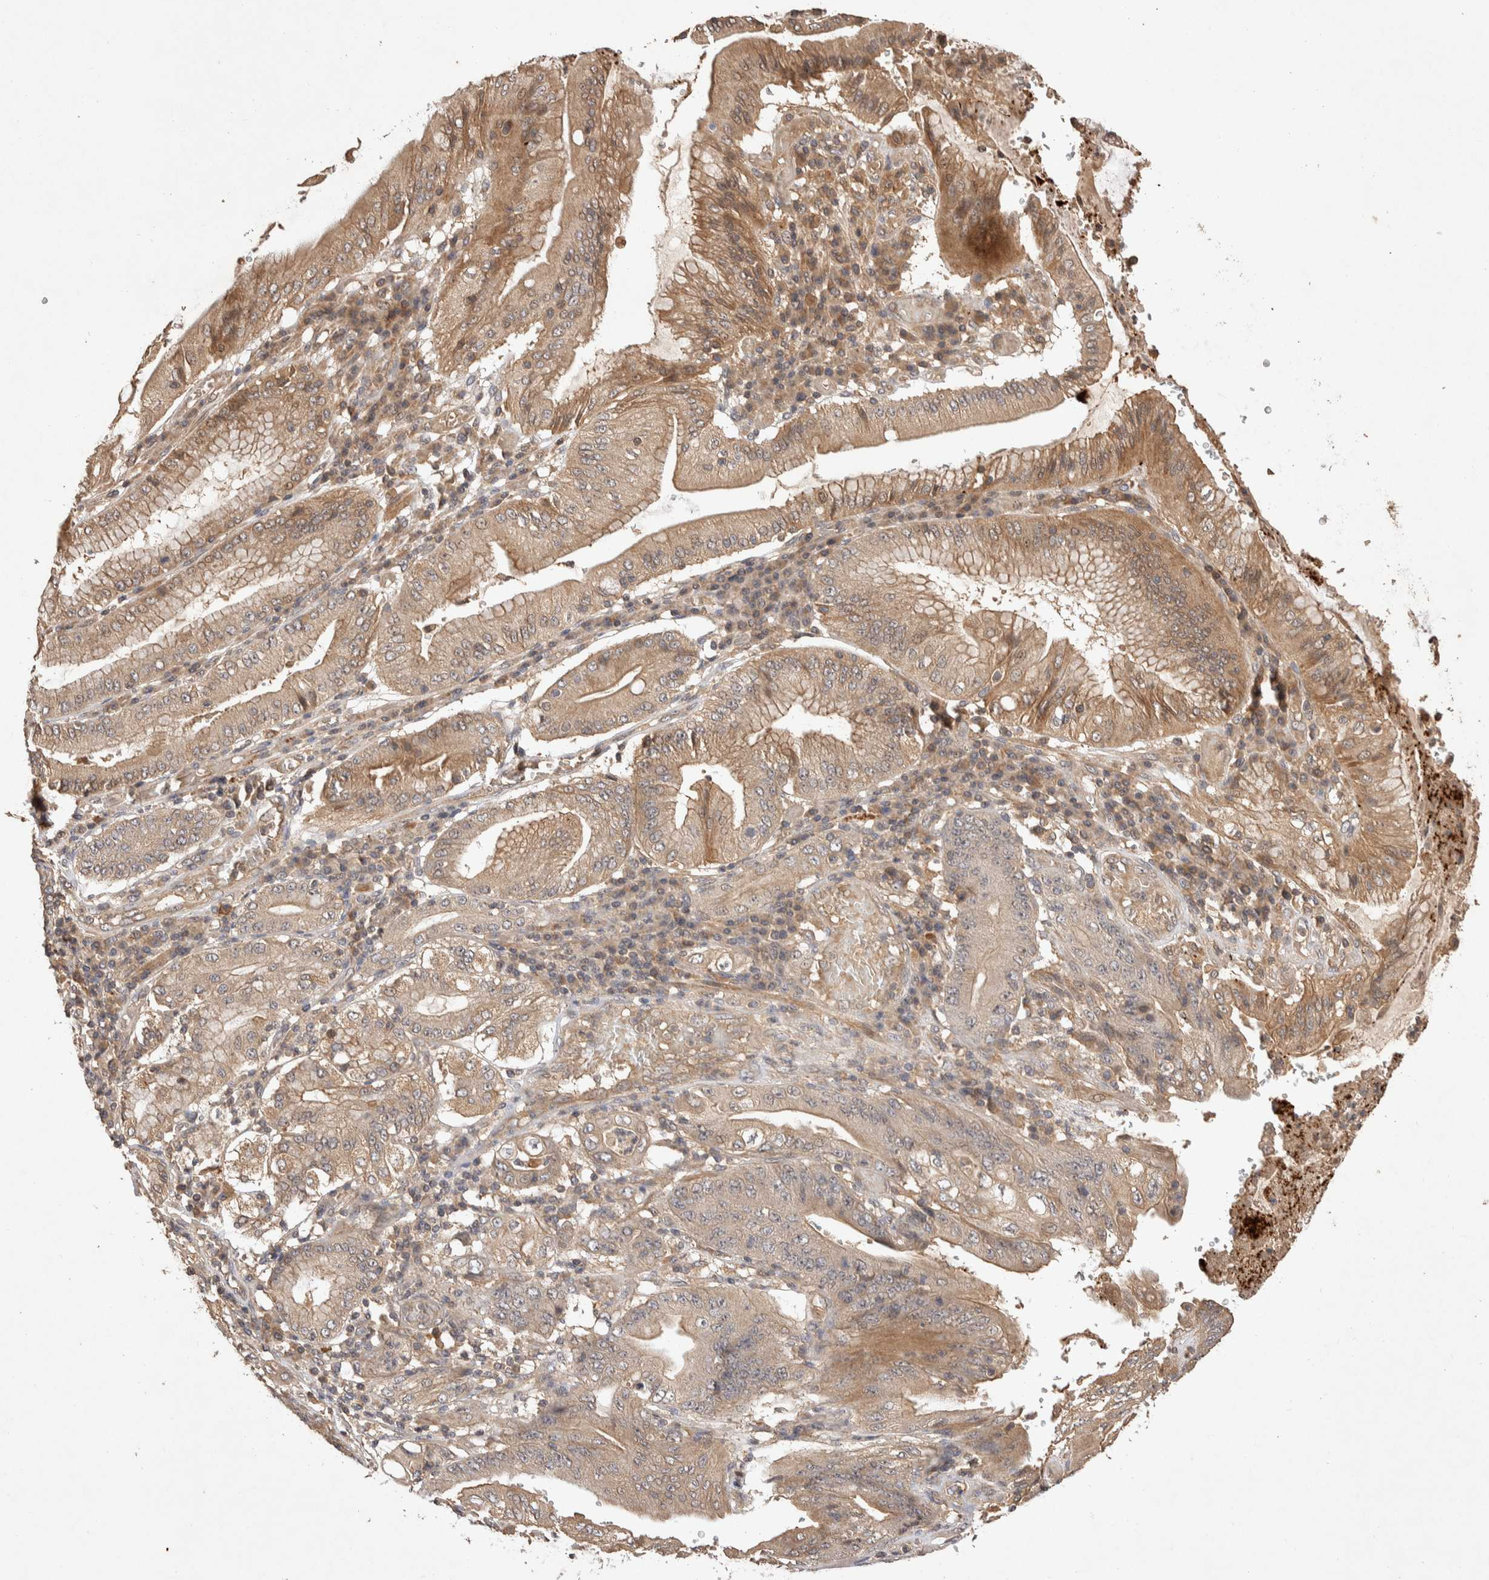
{"staining": {"intensity": "moderate", "quantity": ">75%", "location": "cytoplasmic/membranous"}, "tissue": "stomach cancer", "cell_type": "Tumor cells", "image_type": "cancer", "snomed": [{"axis": "morphology", "description": "Adenocarcinoma, NOS"}, {"axis": "topography", "description": "Stomach"}], "caption": "This photomicrograph shows immunohistochemistry (IHC) staining of human stomach cancer, with medium moderate cytoplasmic/membranous expression in approximately >75% of tumor cells.", "gene": "NSMAF", "patient": {"sex": "female", "age": 73}}